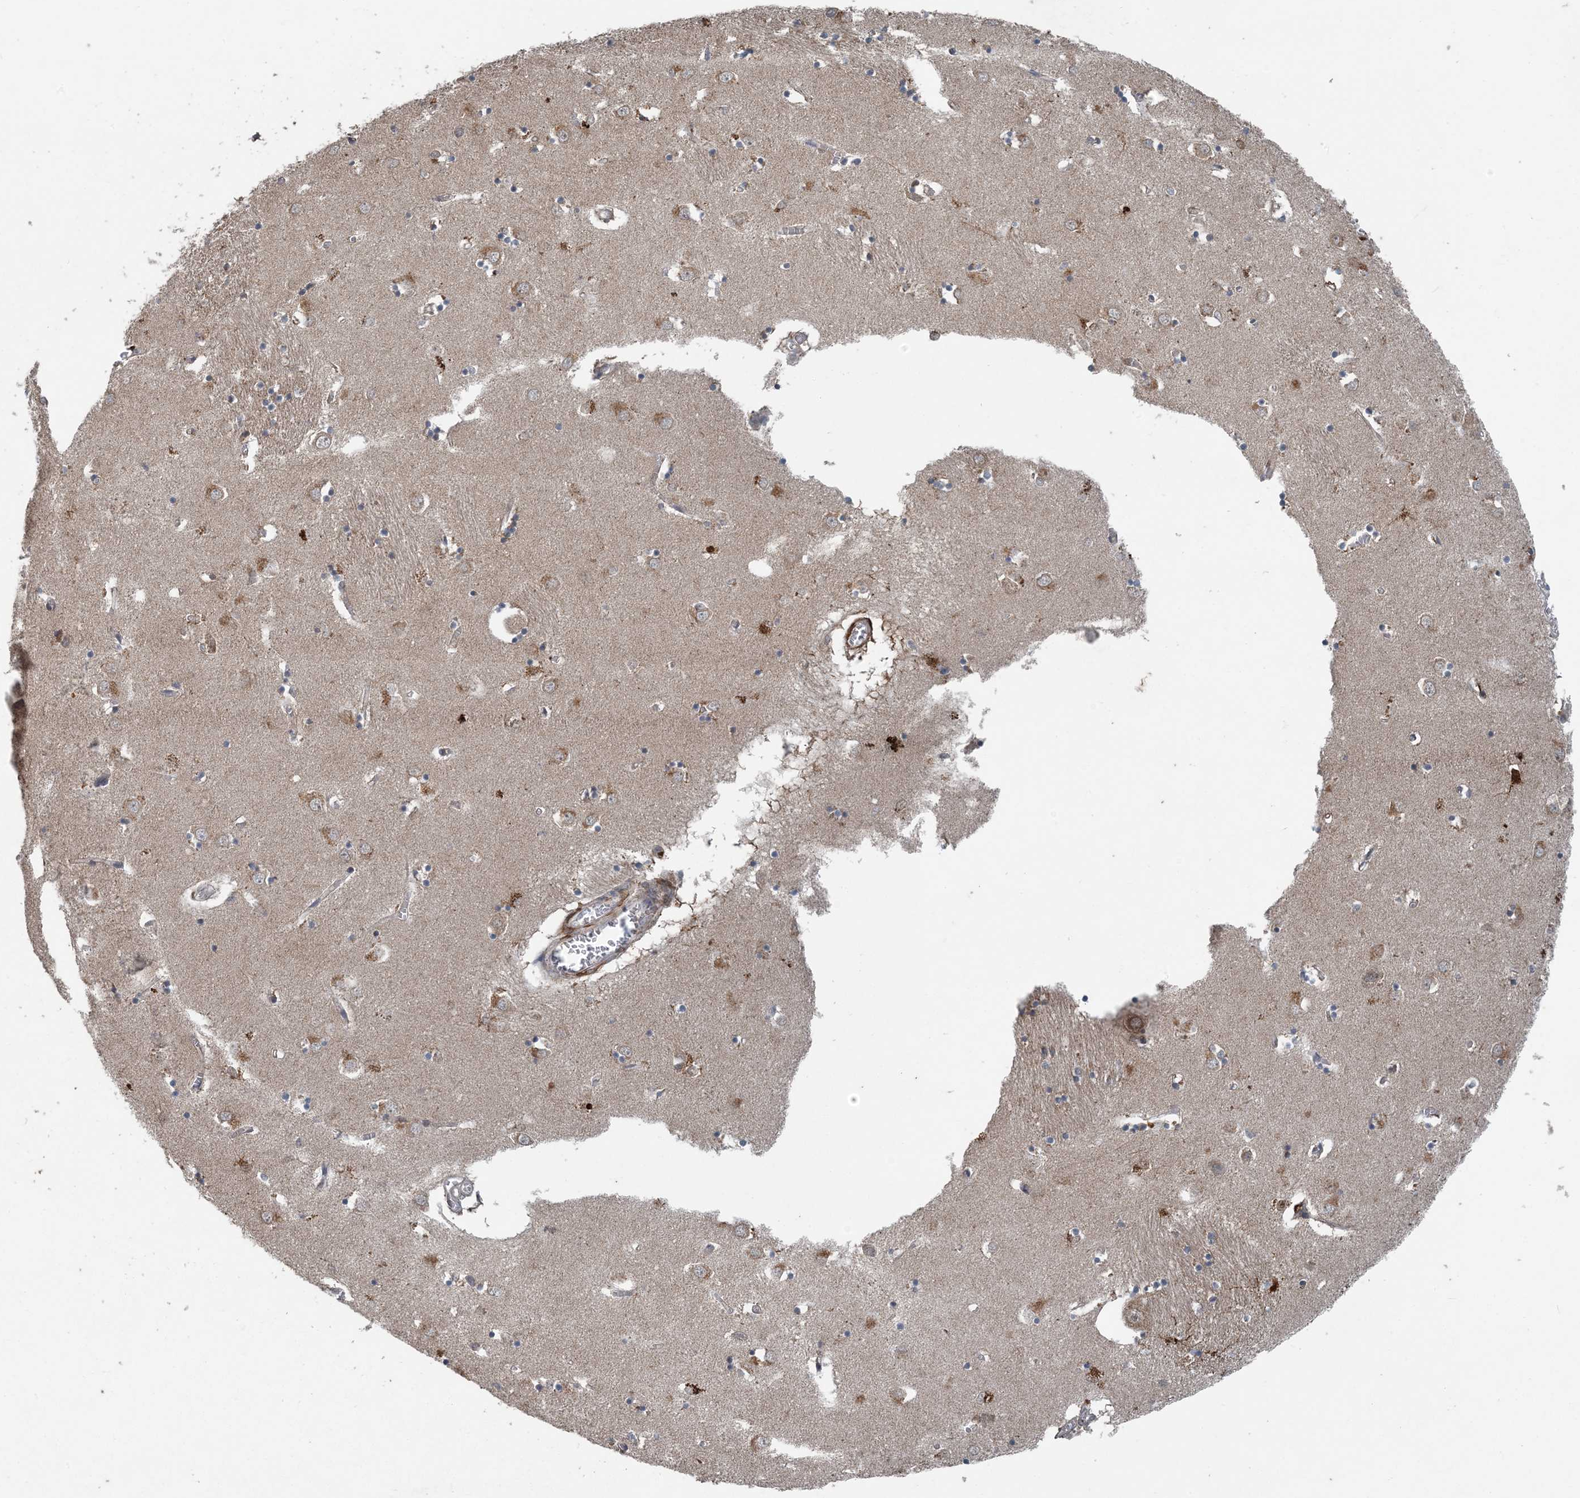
{"staining": {"intensity": "negative", "quantity": "none", "location": "none"}, "tissue": "caudate", "cell_type": "Glial cells", "image_type": "normal", "snomed": [{"axis": "morphology", "description": "Normal tissue, NOS"}, {"axis": "topography", "description": "Lateral ventricle wall"}], "caption": "High magnification brightfield microscopy of benign caudate stained with DAB (3,3'-diaminobenzidine) (brown) and counterstained with hematoxylin (blue): glial cells show no significant positivity. Brightfield microscopy of immunohistochemistry stained with DAB (brown) and hematoxylin (blue), captured at high magnification.", "gene": "MYO9B", "patient": {"sex": "male", "age": 70}}